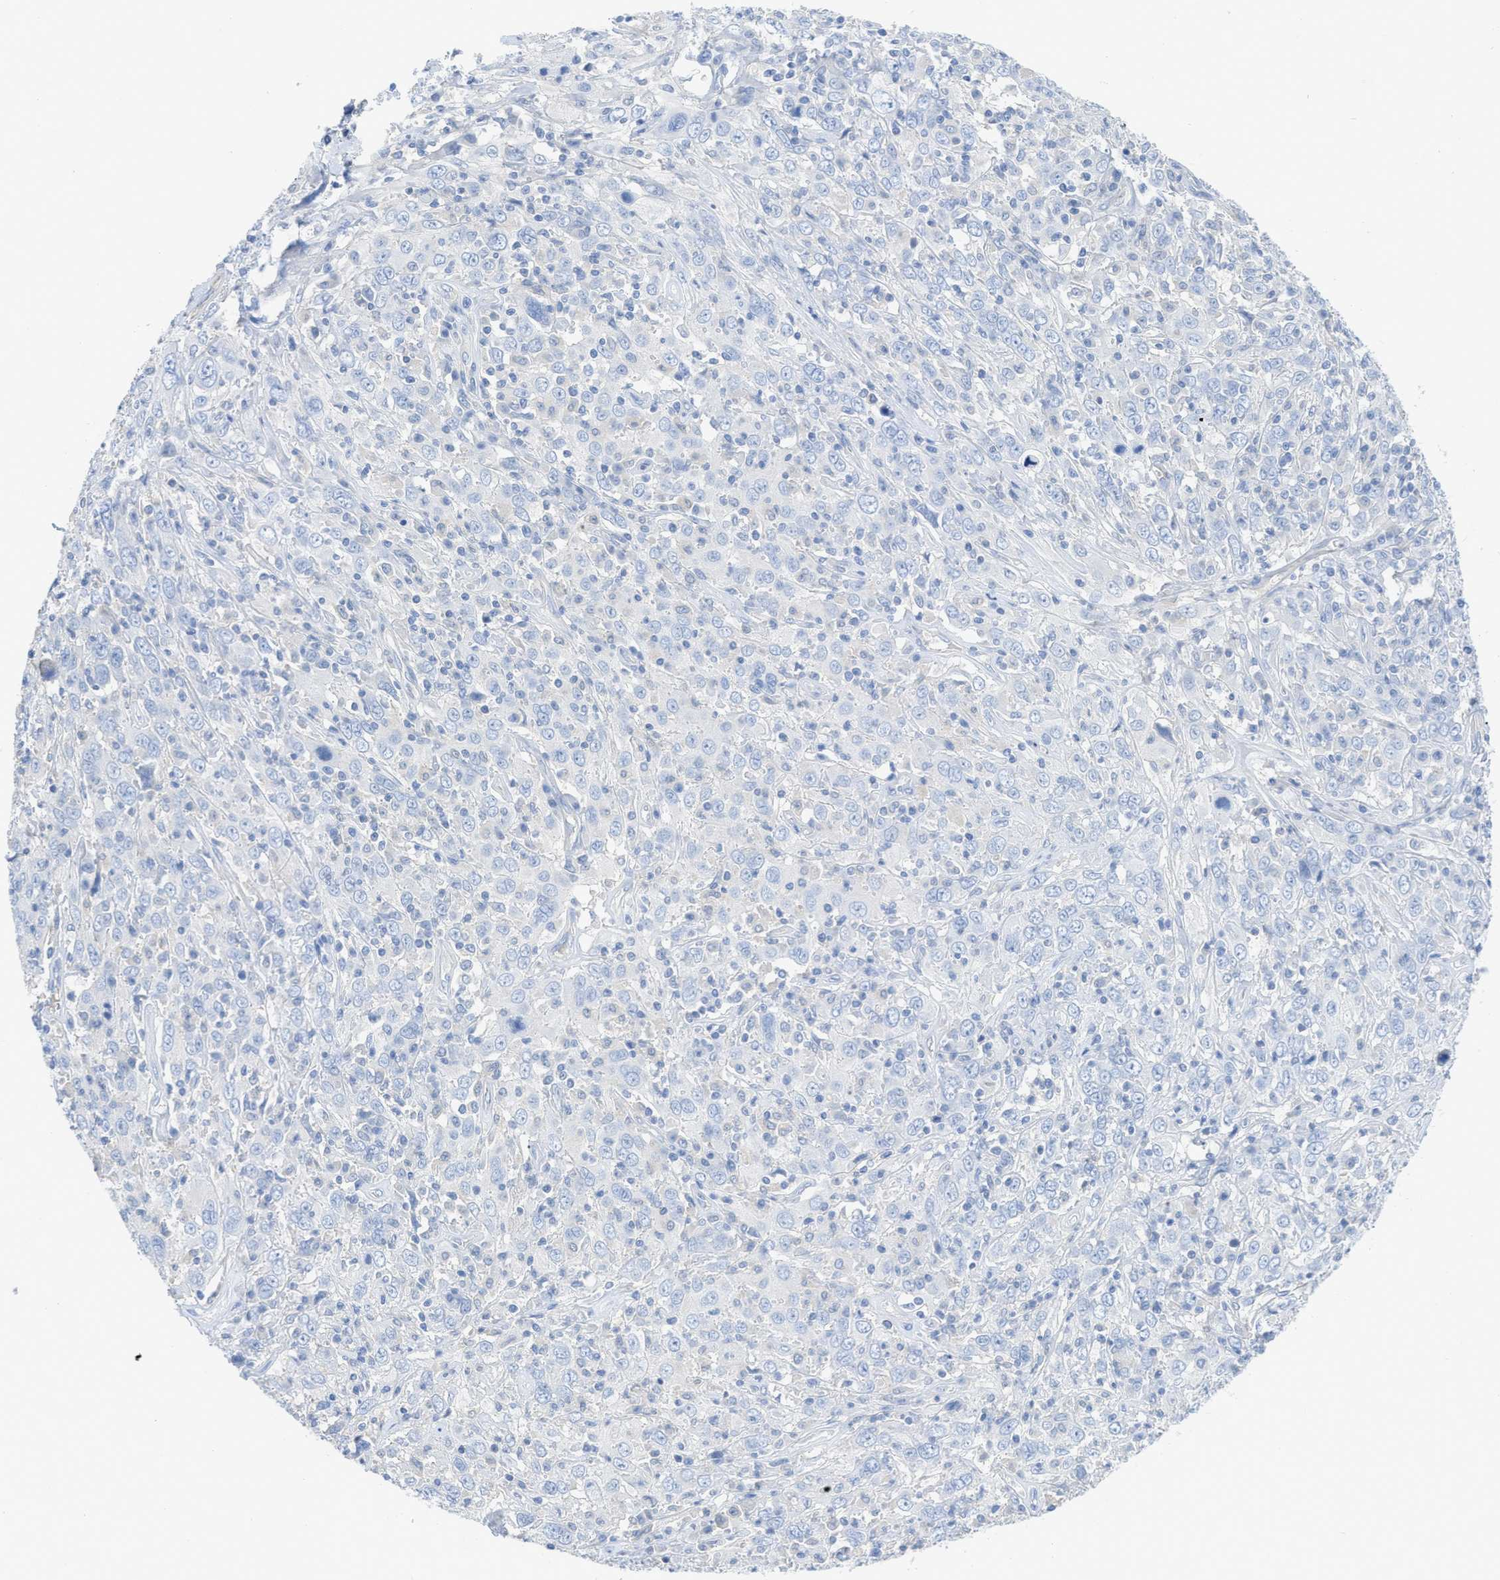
{"staining": {"intensity": "negative", "quantity": "none", "location": "none"}, "tissue": "cervical cancer", "cell_type": "Tumor cells", "image_type": "cancer", "snomed": [{"axis": "morphology", "description": "Squamous cell carcinoma, NOS"}, {"axis": "topography", "description": "Cervix"}], "caption": "IHC of human cervical cancer displays no expression in tumor cells.", "gene": "MYL3", "patient": {"sex": "female", "age": 46}}